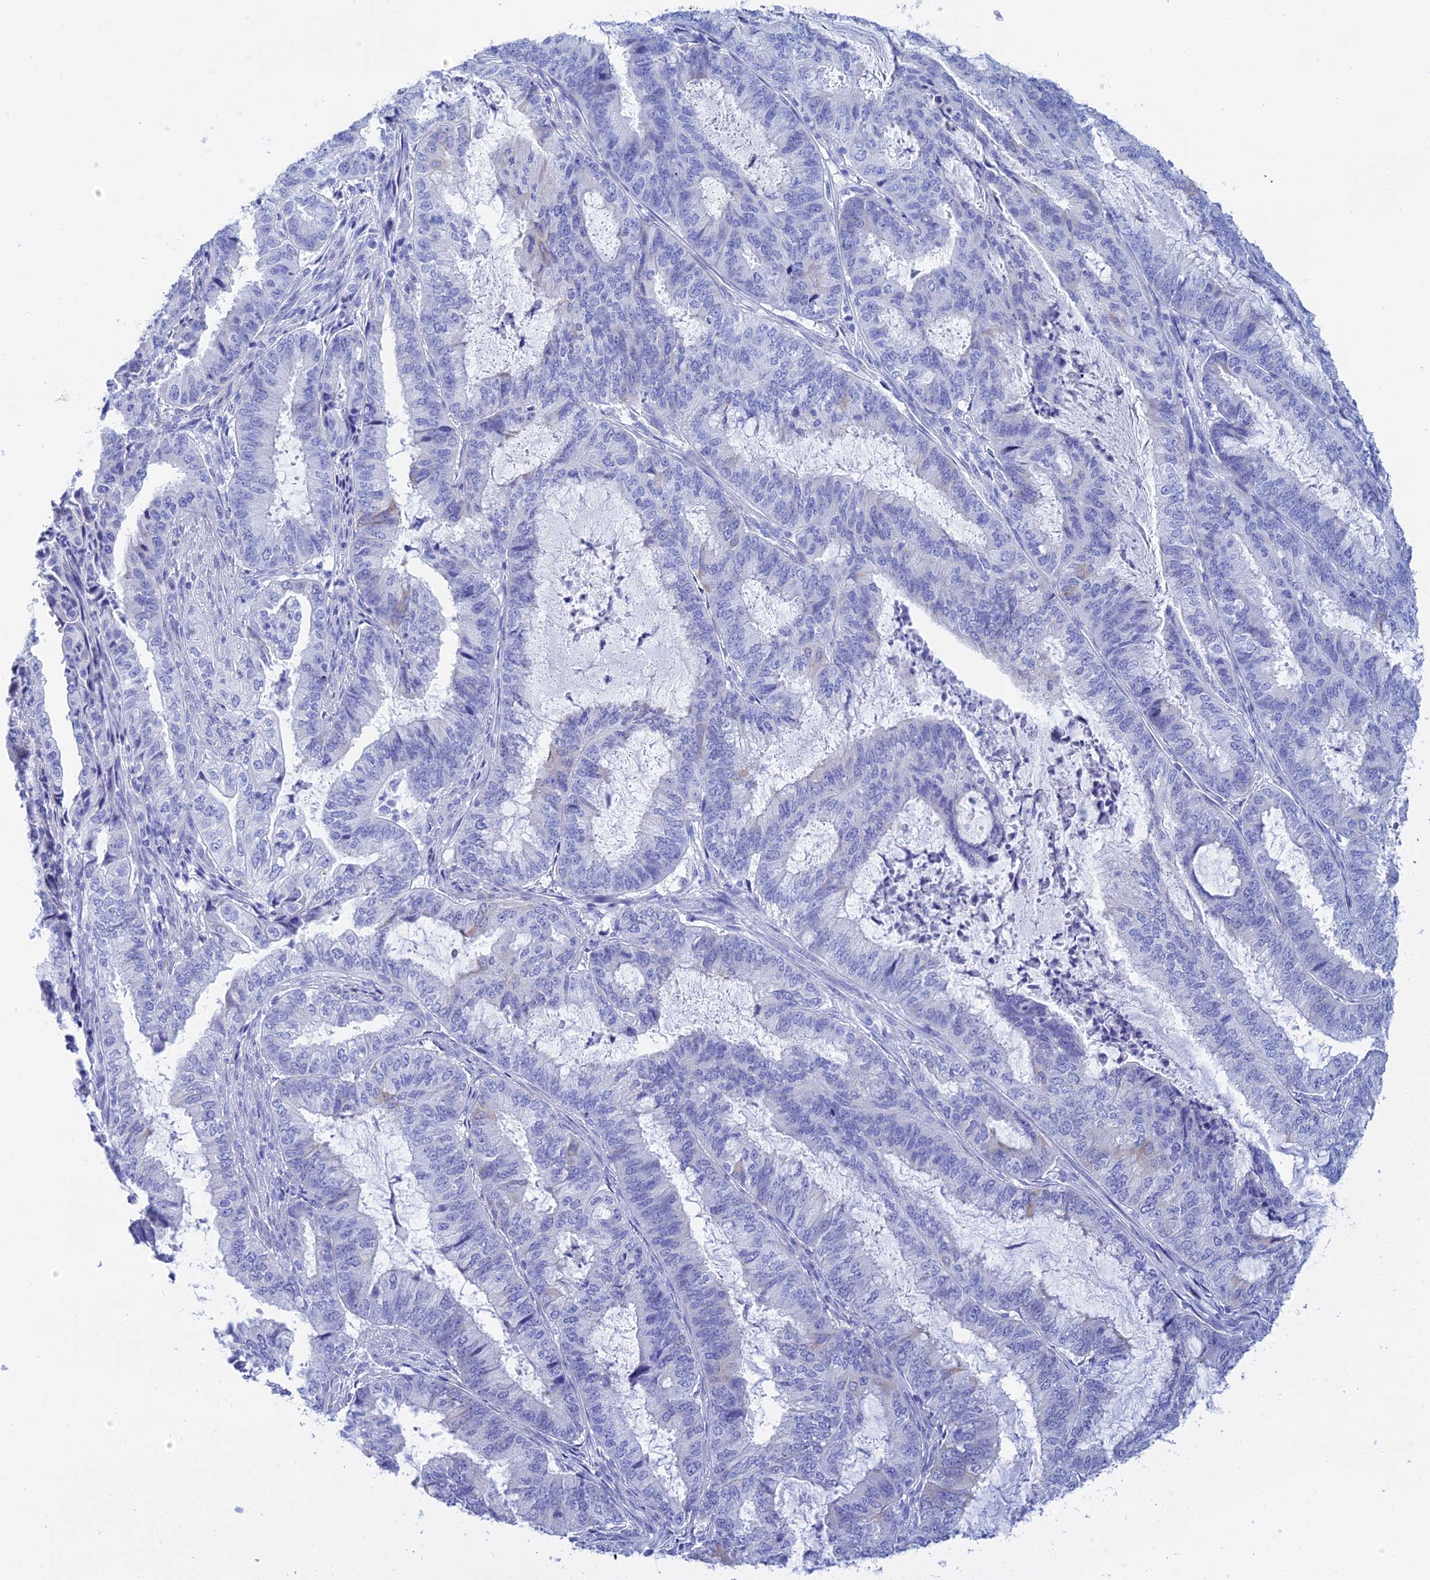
{"staining": {"intensity": "negative", "quantity": "none", "location": "none"}, "tissue": "endometrial cancer", "cell_type": "Tumor cells", "image_type": "cancer", "snomed": [{"axis": "morphology", "description": "Adenocarcinoma, NOS"}, {"axis": "topography", "description": "Endometrium"}], "caption": "The immunohistochemistry (IHC) micrograph has no significant positivity in tumor cells of endometrial cancer (adenocarcinoma) tissue.", "gene": "TEX101", "patient": {"sex": "female", "age": 51}}